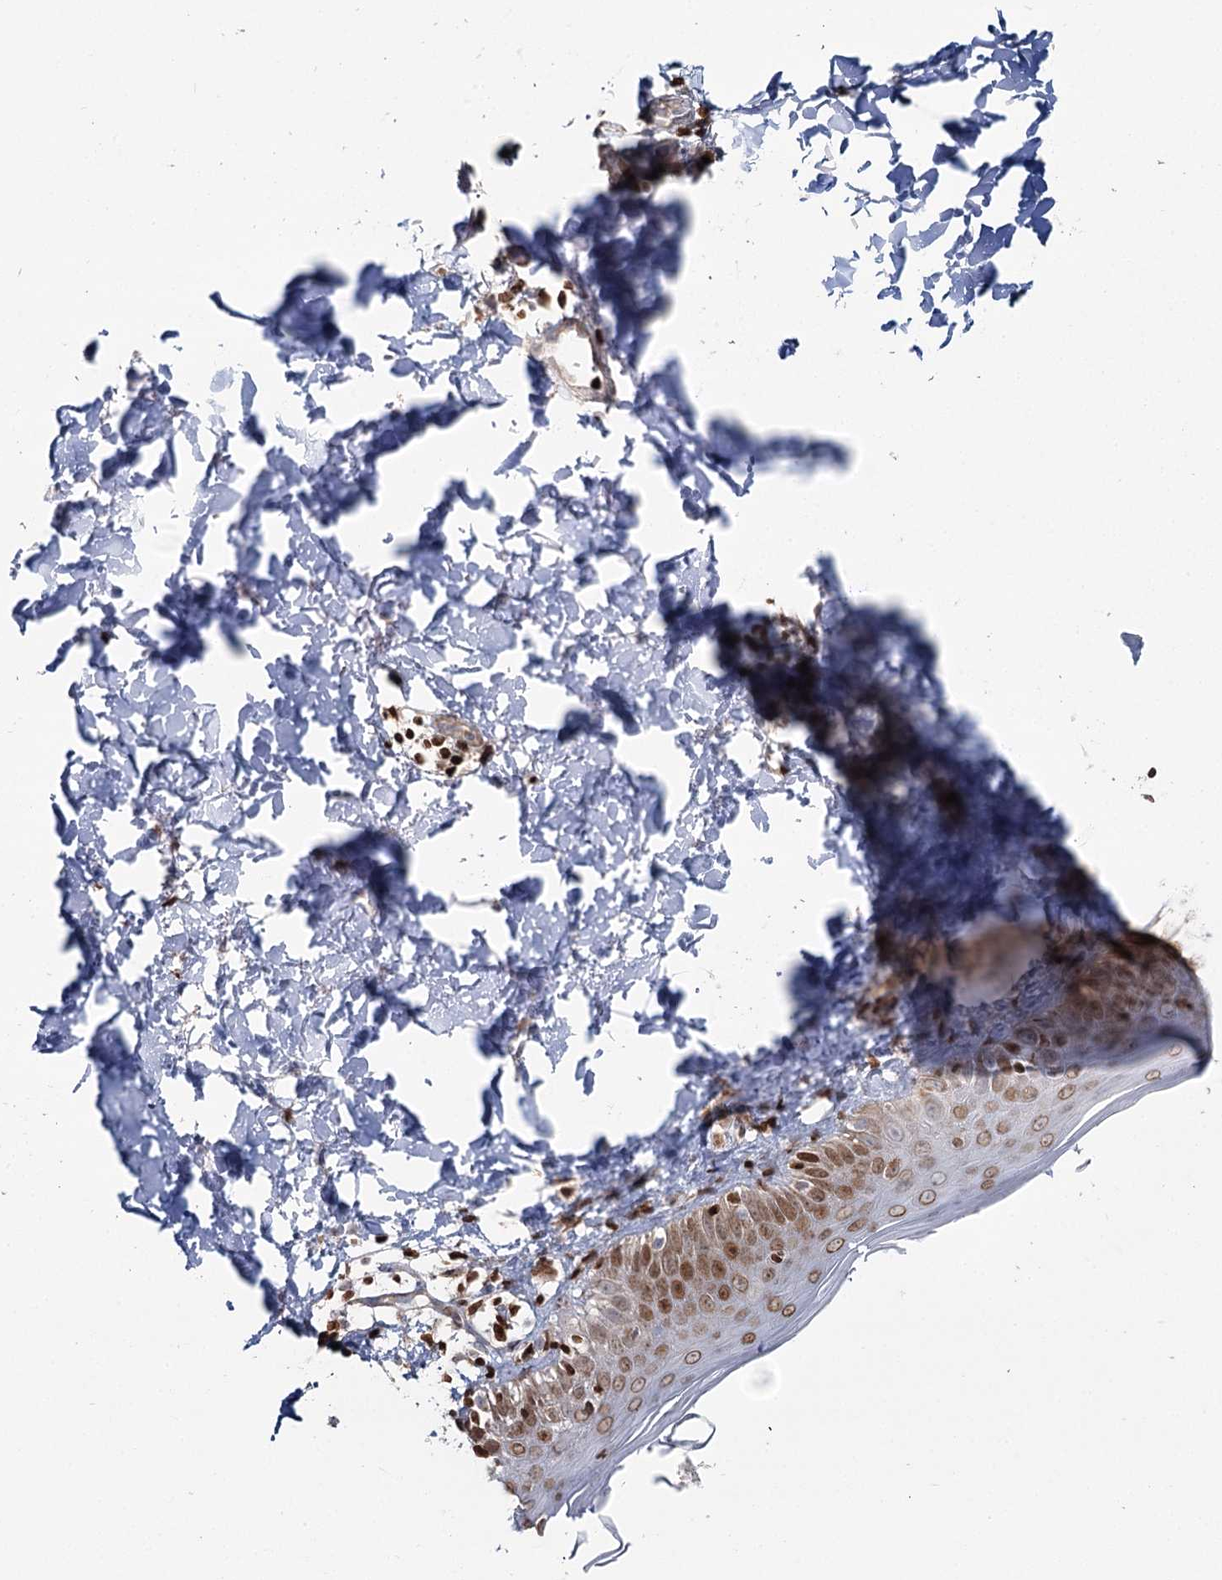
{"staining": {"intensity": "moderate", "quantity": ">75%", "location": "nuclear"}, "tissue": "skin", "cell_type": "Fibroblasts", "image_type": "normal", "snomed": [{"axis": "morphology", "description": "Normal tissue, NOS"}, {"axis": "topography", "description": "Skin"}], "caption": "DAB immunohistochemical staining of benign skin reveals moderate nuclear protein staining in approximately >75% of fibroblasts. The staining was performed using DAB, with brown indicating positive protein expression. Nuclei are stained blue with hematoxylin.", "gene": "PDHX", "patient": {"sex": "male", "age": 52}}